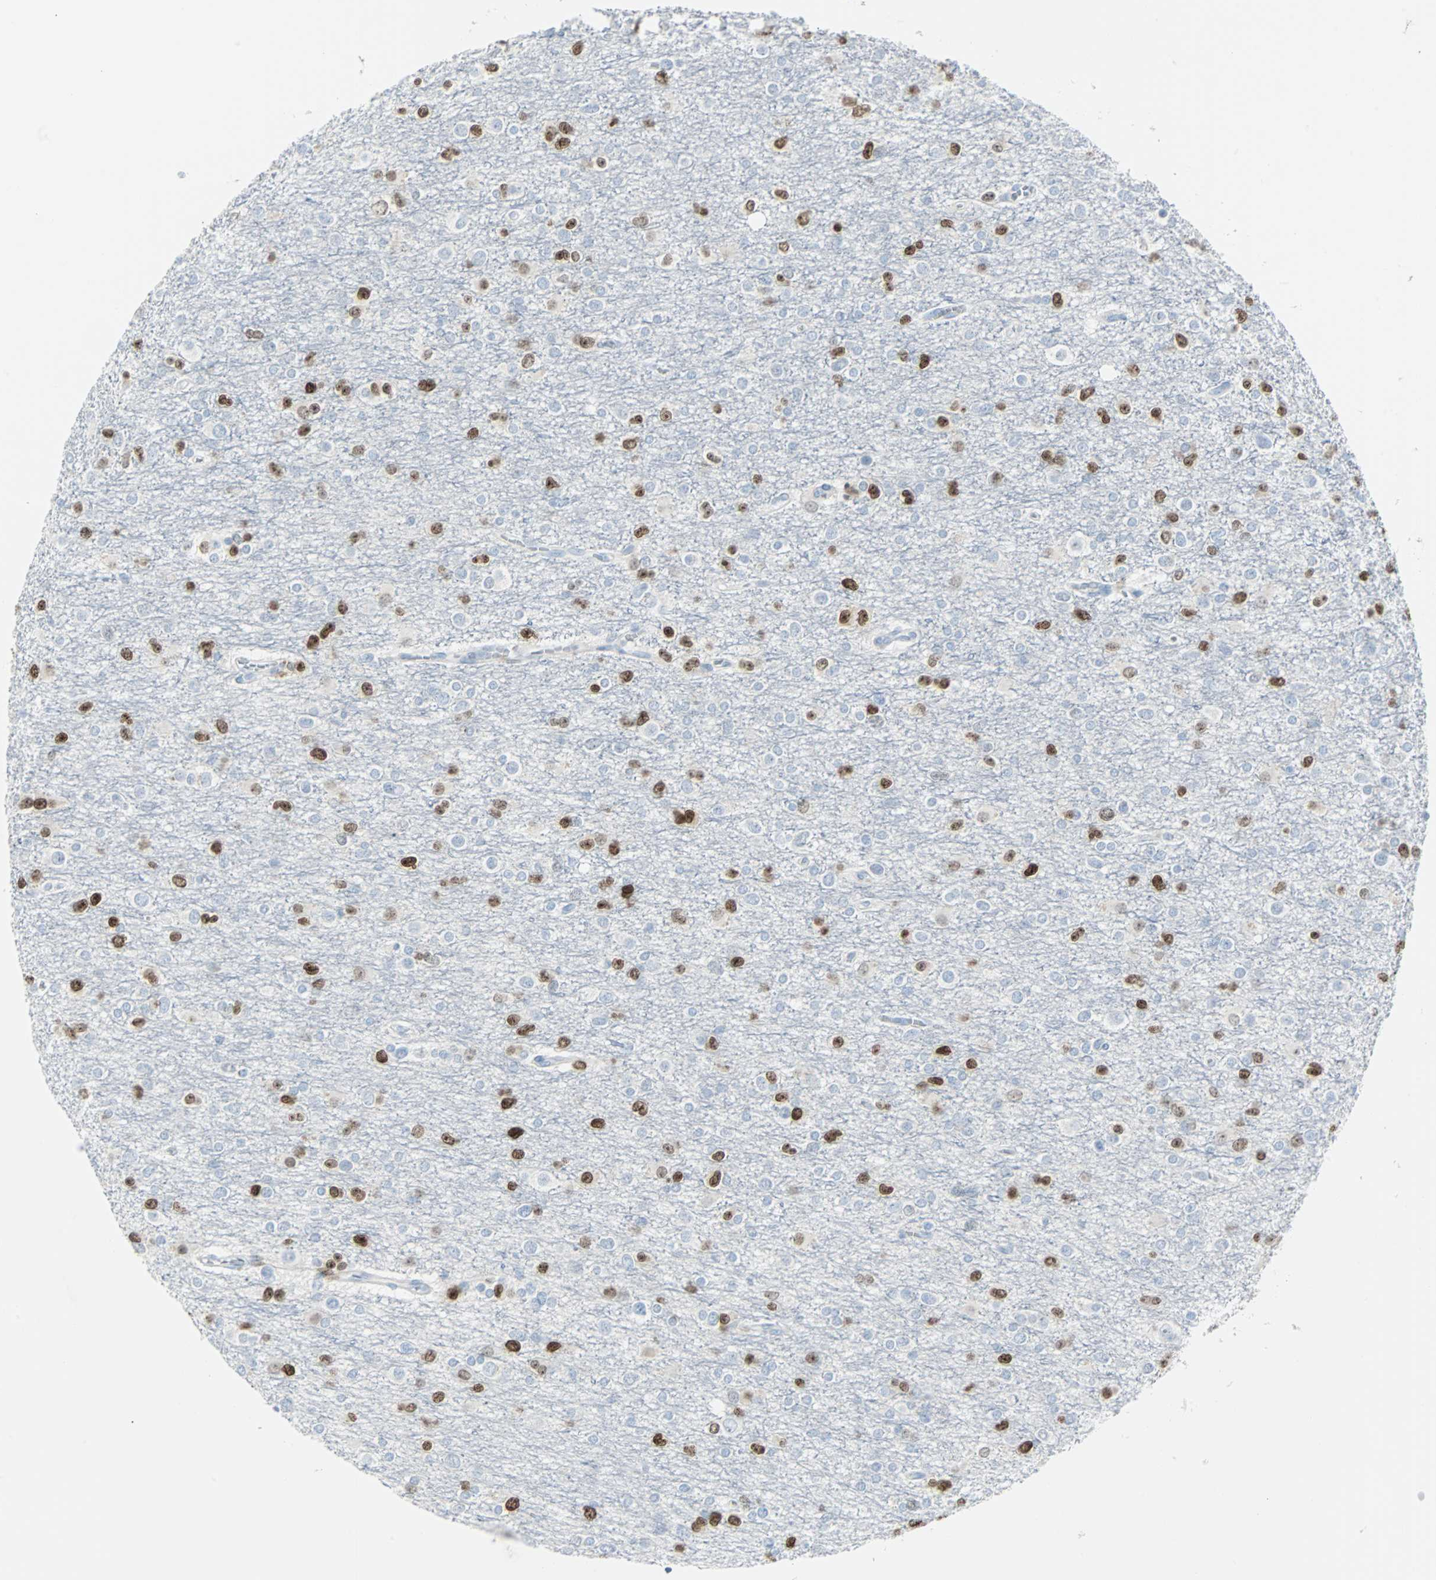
{"staining": {"intensity": "strong", "quantity": "25%-75%", "location": "nuclear"}, "tissue": "glioma", "cell_type": "Tumor cells", "image_type": "cancer", "snomed": [{"axis": "morphology", "description": "Glioma, malignant, Low grade"}, {"axis": "topography", "description": "Brain"}], "caption": "Immunohistochemical staining of malignant glioma (low-grade) displays high levels of strong nuclear positivity in approximately 25%-75% of tumor cells.", "gene": "IL33", "patient": {"sex": "male", "age": 42}}